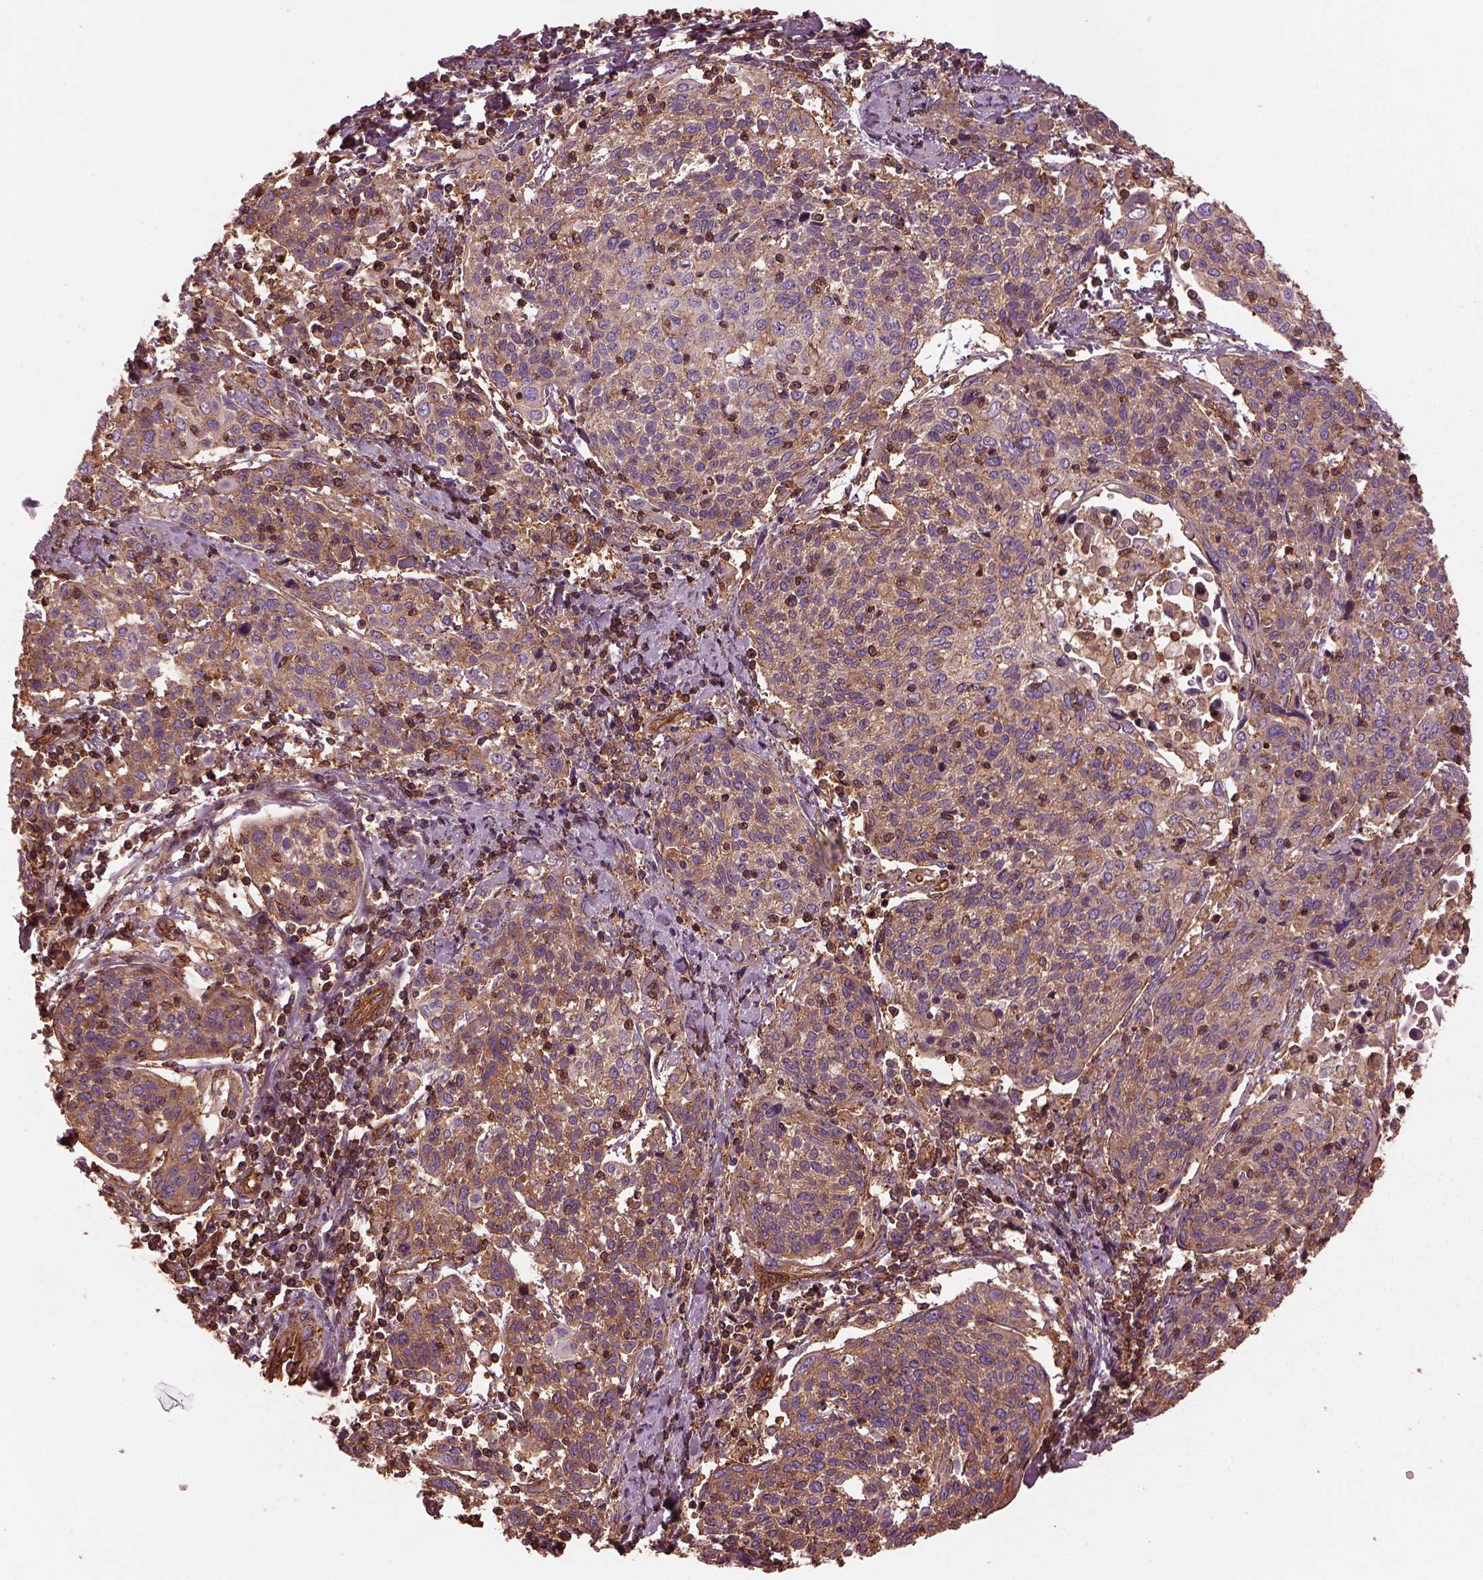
{"staining": {"intensity": "moderate", "quantity": ">75%", "location": "cytoplasmic/membranous"}, "tissue": "cervical cancer", "cell_type": "Tumor cells", "image_type": "cancer", "snomed": [{"axis": "morphology", "description": "Squamous cell carcinoma, NOS"}, {"axis": "topography", "description": "Cervix"}], "caption": "Moderate cytoplasmic/membranous protein positivity is identified in approximately >75% of tumor cells in cervical squamous cell carcinoma.", "gene": "MYL6", "patient": {"sex": "female", "age": 61}}